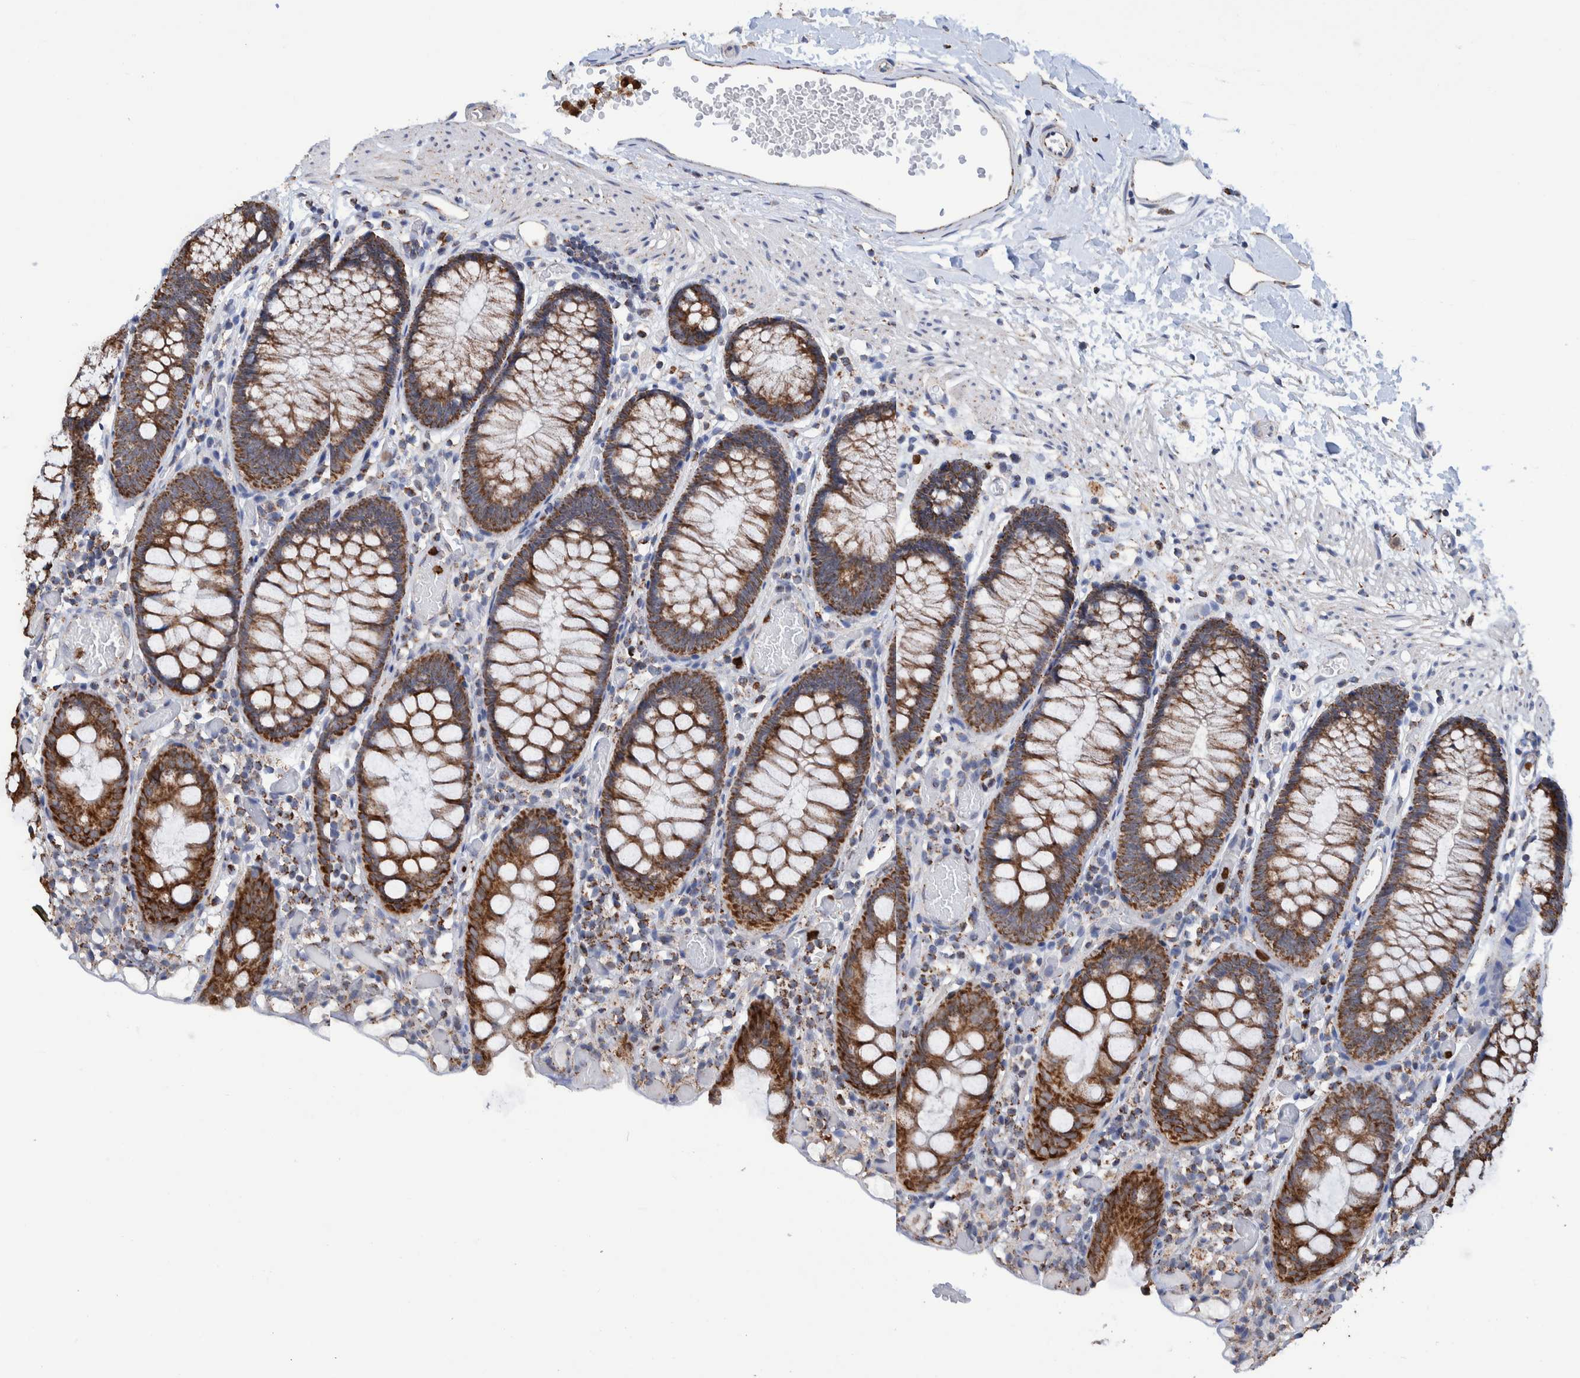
{"staining": {"intensity": "moderate", "quantity": ">75%", "location": "cytoplasmic/membranous"}, "tissue": "colon", "cell_type": "Endothelial cells", "image_type": "normal", "snomed": [{"axis": "morphology", "description": "Normal tissue, NOS"}, {"axis": "topography", "description": "Colon"}], "caption": "Immunohistochemistry micrograph of normal human colon stained for a protein (brown), which reveals medium levels of moderate cytoplasmic/membranous staining in about >75% of endothelial cells.", "gene": "DECR1", "patient": {"sex": "male", "age": 14}}